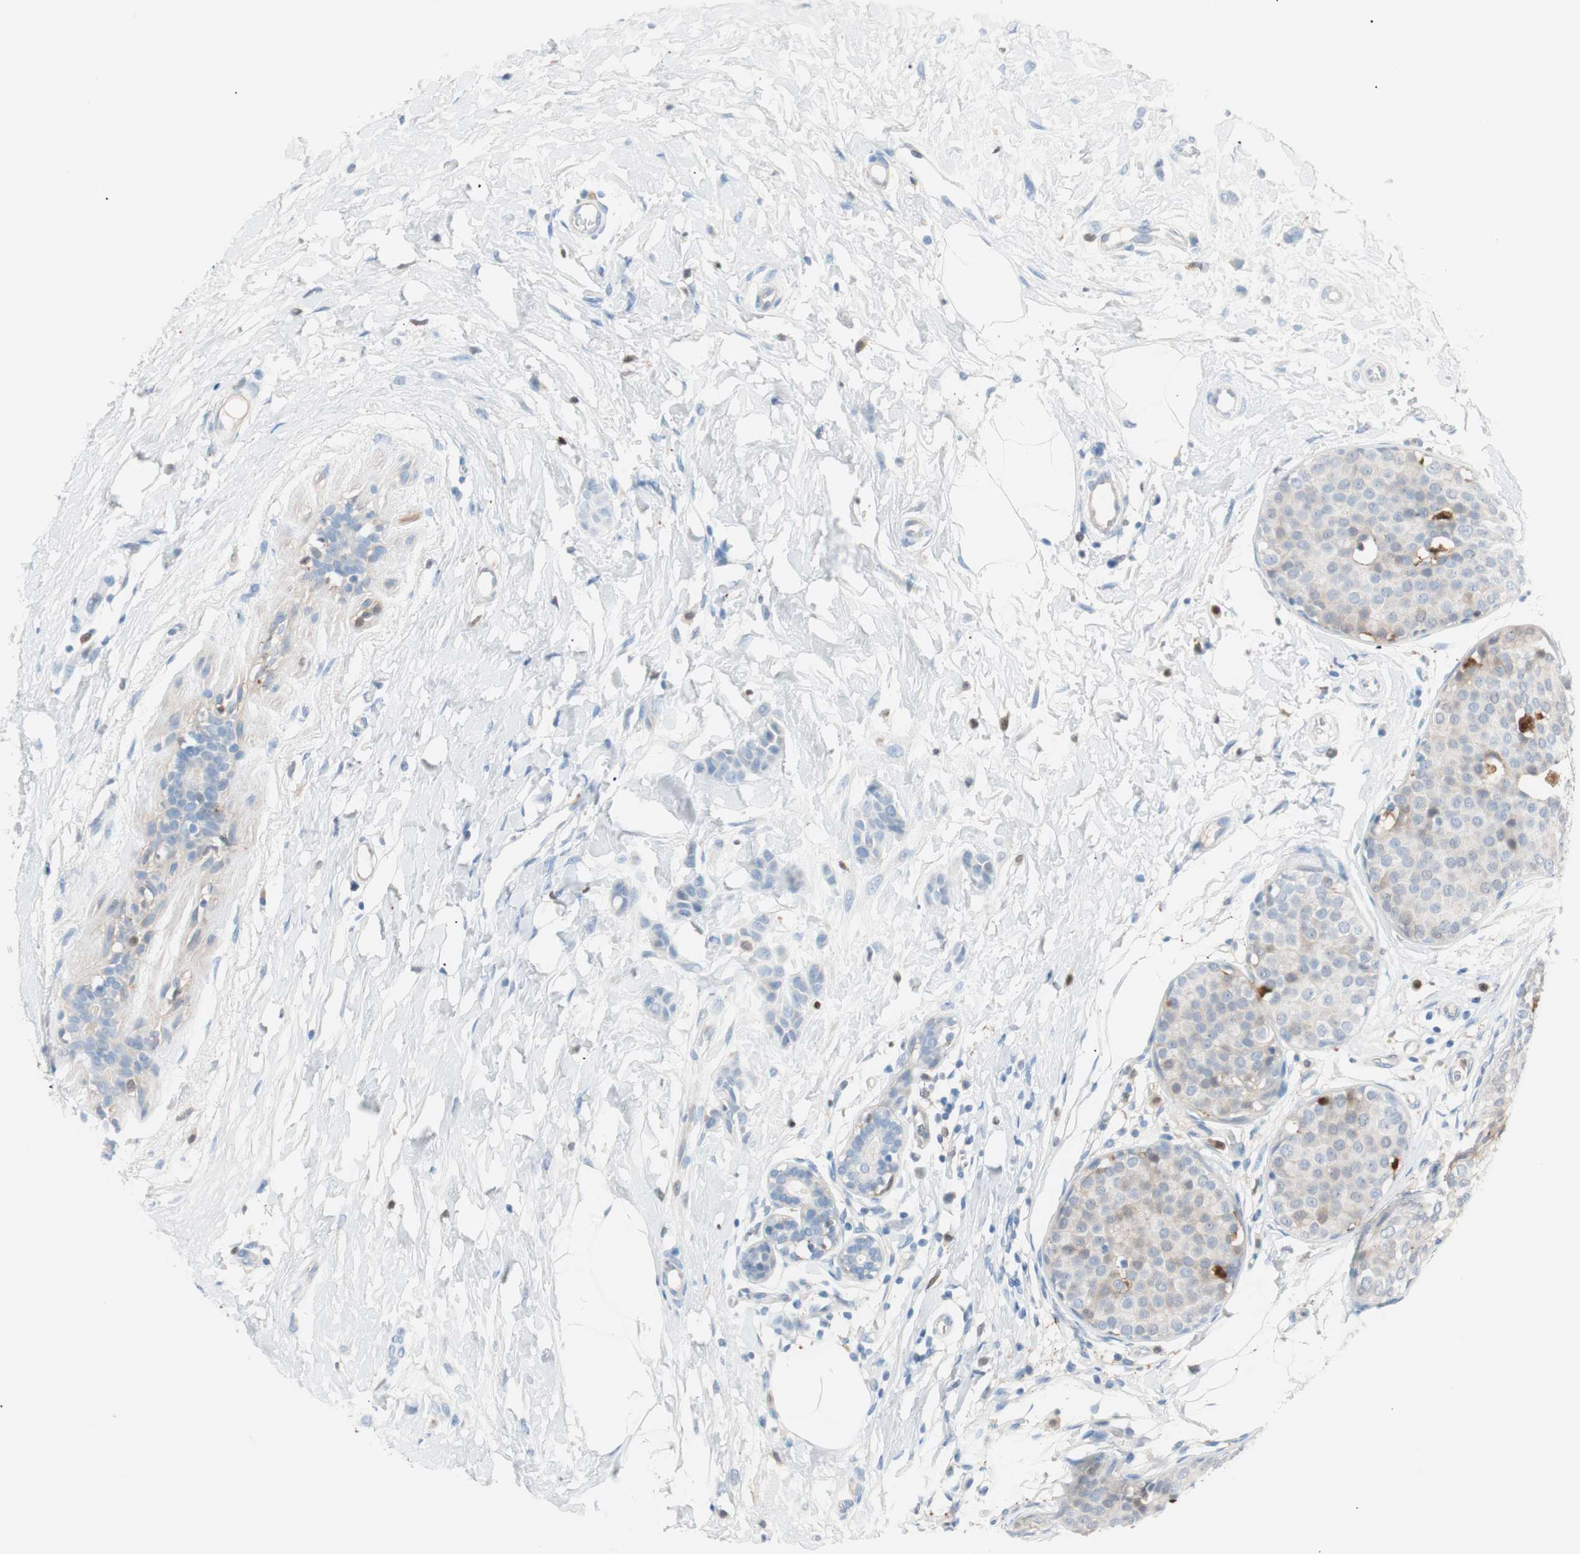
{"staining": {"intensity": "moderate", "quantity": "<25%", "location": "nuclear"}, "tissue": "breast cancer", "cell_type": "Tumor cells", "image_type": "cancer", "snomed": [{"axis": "morphology", "description": "Lobular carcinoma, in situ"}, {"axis": "morphology", "description": "Lobular carcinoma"}, {"axis": "topography", "description": "Breast"}], "caption": "Lobular carcinoma (breast) stained with a brown dye demonstrates moderate nuclear positive positivity in about <25% of tumor cells.", "gene": "IL18", "patient": {"sex": "female", "age": 41}}